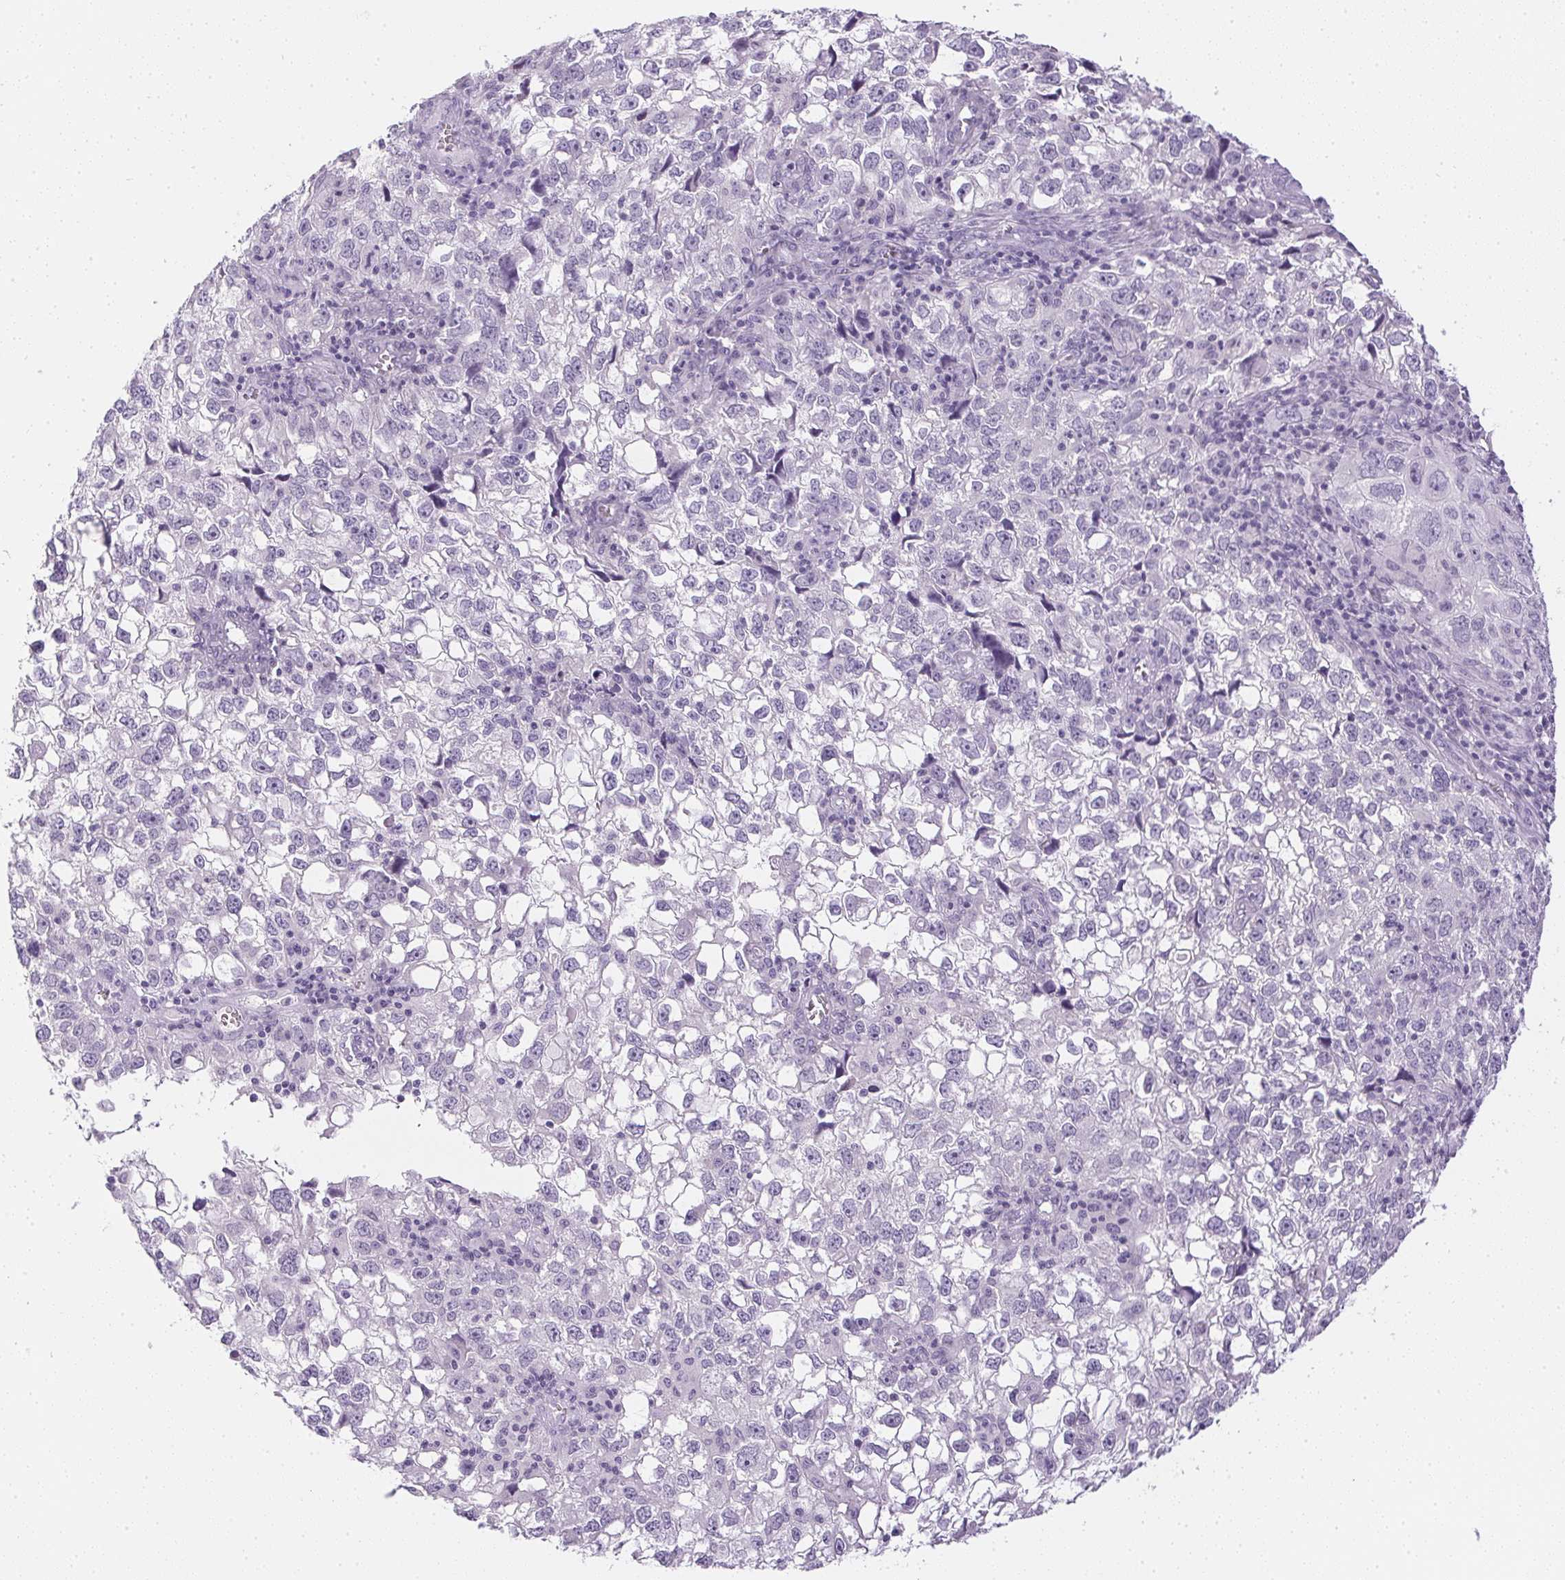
{"staining": {"intensity": "negative", "quantity": "none", "location": "none"}, "tissue": "cervical cancer", "cell_type": "Tumor cells", "image_type": "cancer", "snomed": [{"axis": "morphology", "description": "Squamous cell carcinoma, NOS"}, {"axis": "topography", "description": "Cervix"}], "caption": "Immunohistochemistry of cervical cancer (squamous cell carcinoma) reveals no expression in tumor cells.", "gene": "PPY", "patient": {"sex": "female", "age": 55}}